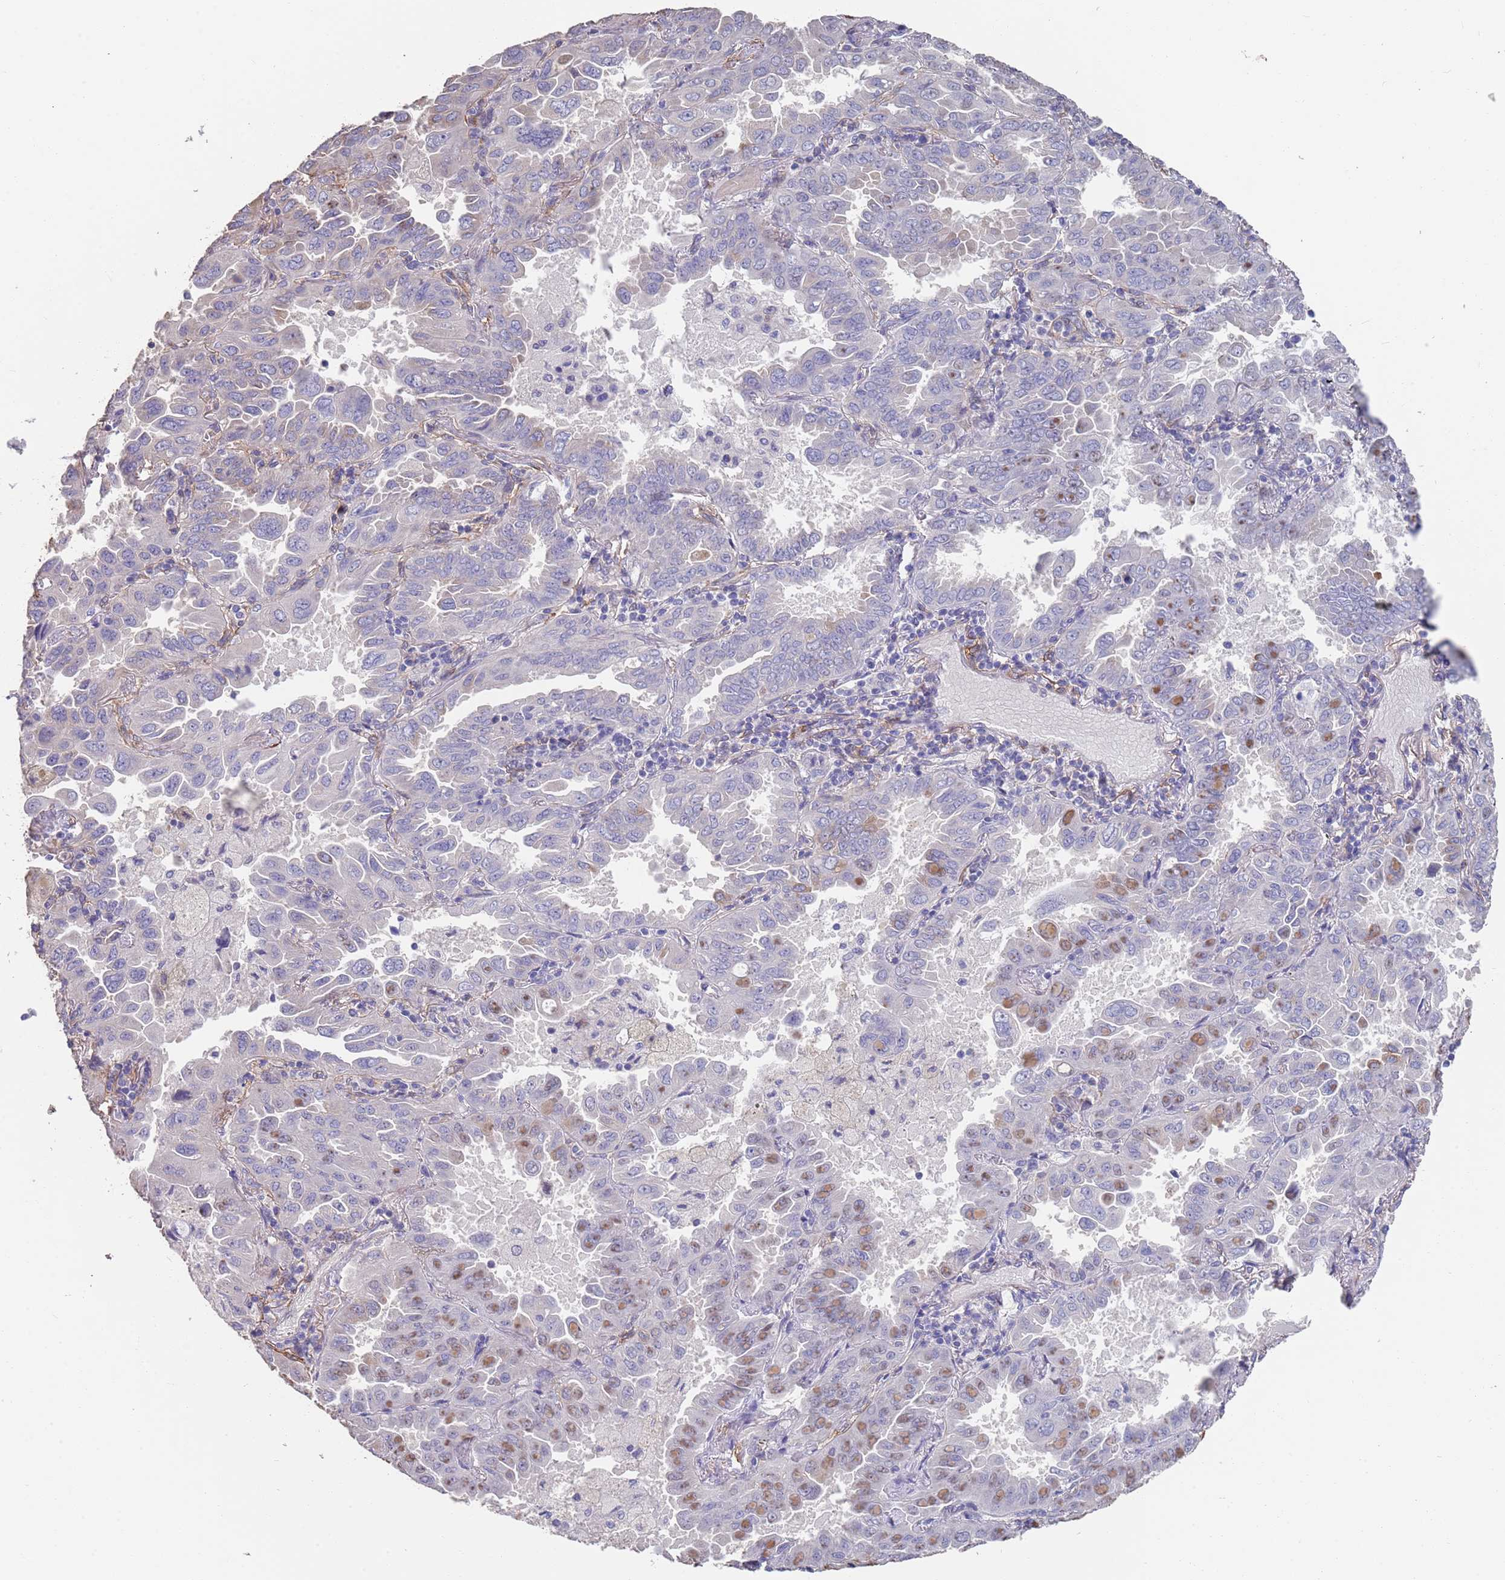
{"staining": {"intensity": "moderate", "quantity": "<25%", "location": "nuclear"}, "tissue": "lung cancer", "cell_type": "Tumor cells", "image_type": "cancer", "snomed": [{"axis": "morphology", "description": "Adenocarcinoma, NOS"}, {"axis": "topography", "description": "Lung"}], "caption": "Immunohistochemistry histopathology image of neoplastic tissue: human adenocarcinoma (lung) stained using immunohistochemistry reveals low levels of moderate protein expression localized specifically in the nuclear of tumor cells, appearing as a nuclear brown color.", "gene": "ANK2", "patient": {"sex": "male", "age": 64}}